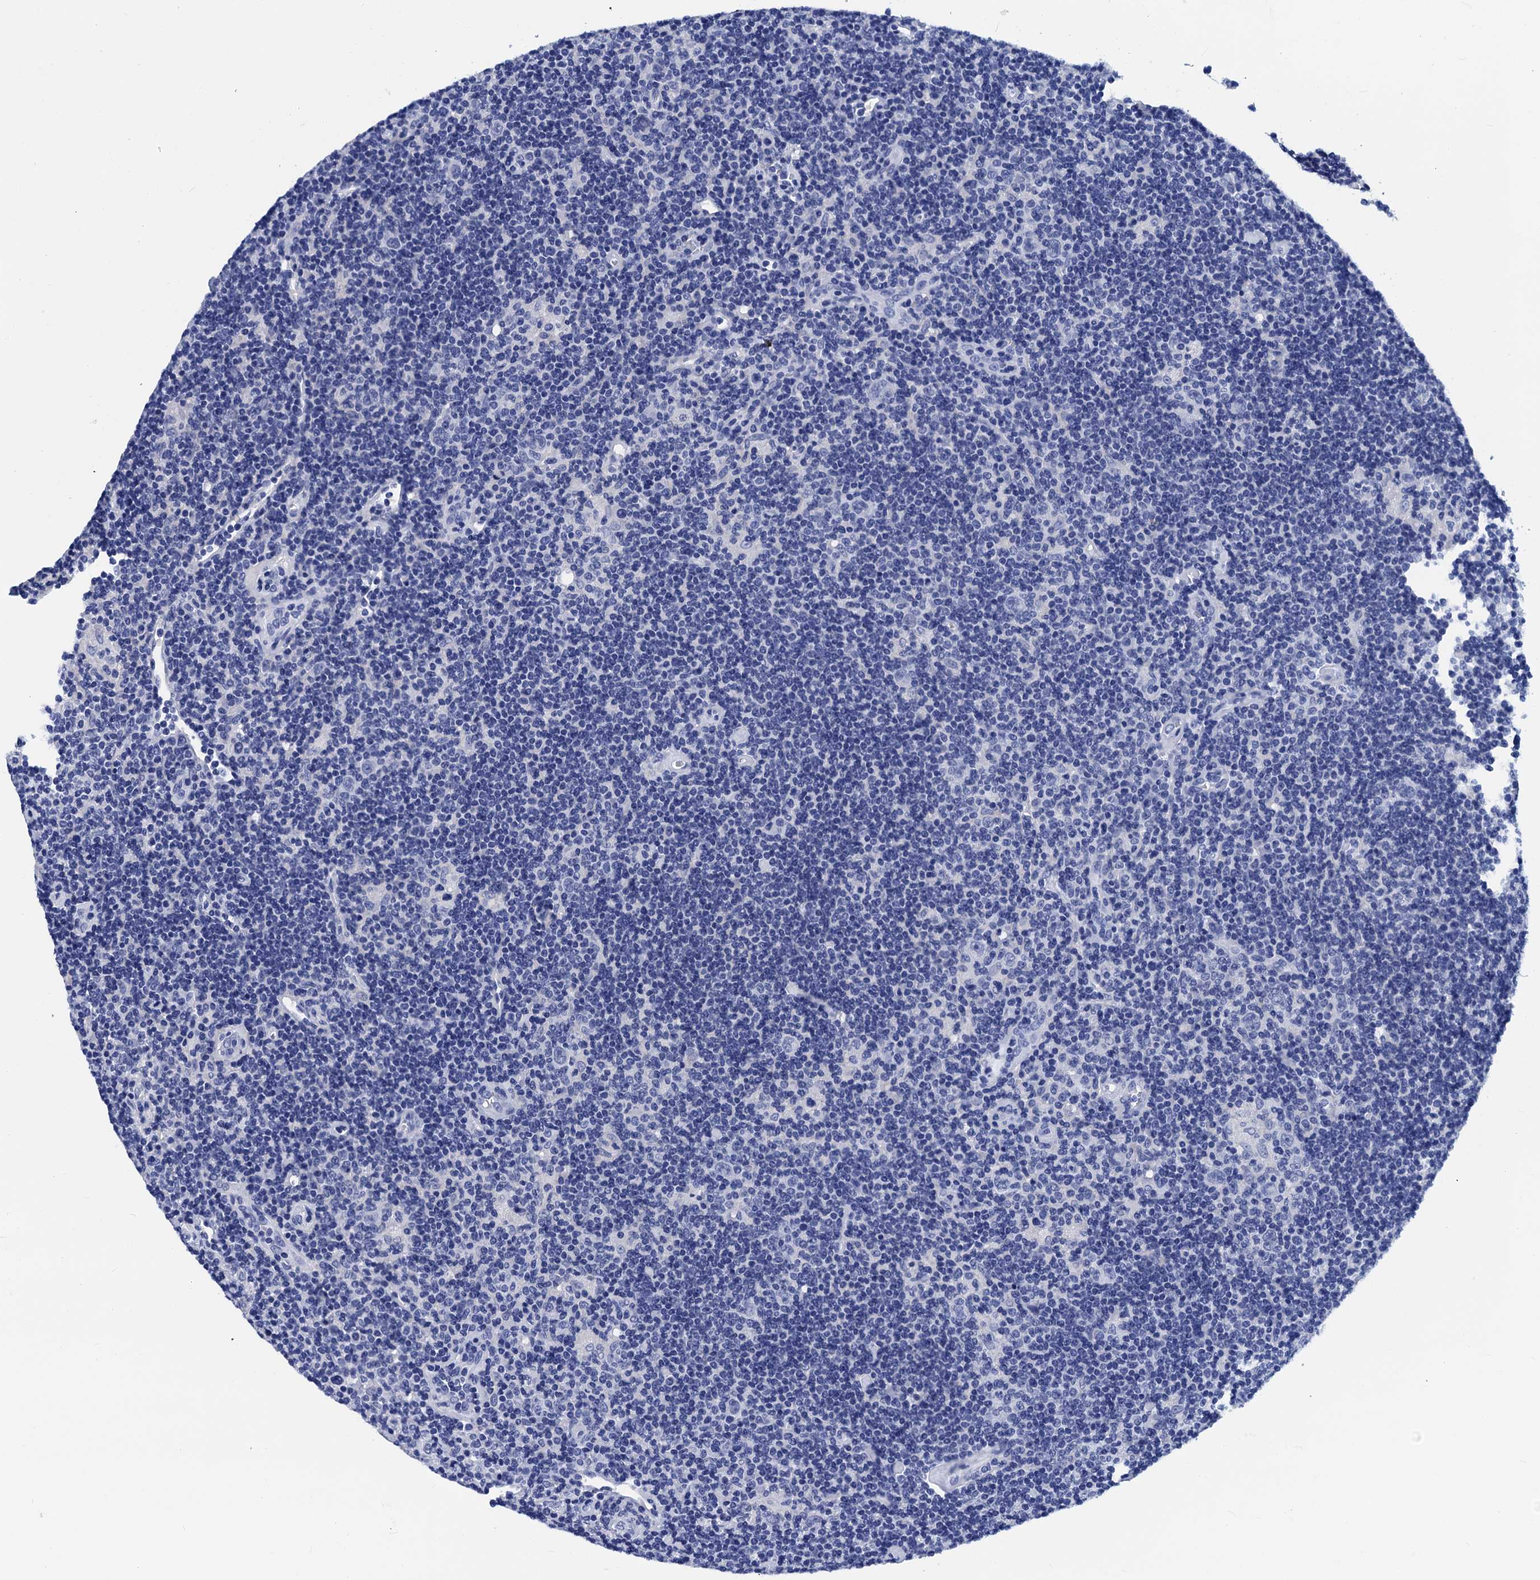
{"staining": {"intensity": "negative", "quantity": "none", "location": "none"}, "tissue": "lymphoma", "cell_type": "Tumor cells", "image_type": "cancer", "snomed": [{"axis": "morphology", "description": "Hodgkin's disease, NOS"}, {"axis": "topography", "description": "Lymph node"}], "caption": "Immunohistochemistry (IHC) image of lymphoma stained for a protein (brown), which reveals no staining in tumor cells.", "gene": "MYBPC3", "patient": {"sex": "female", "age": 57}}